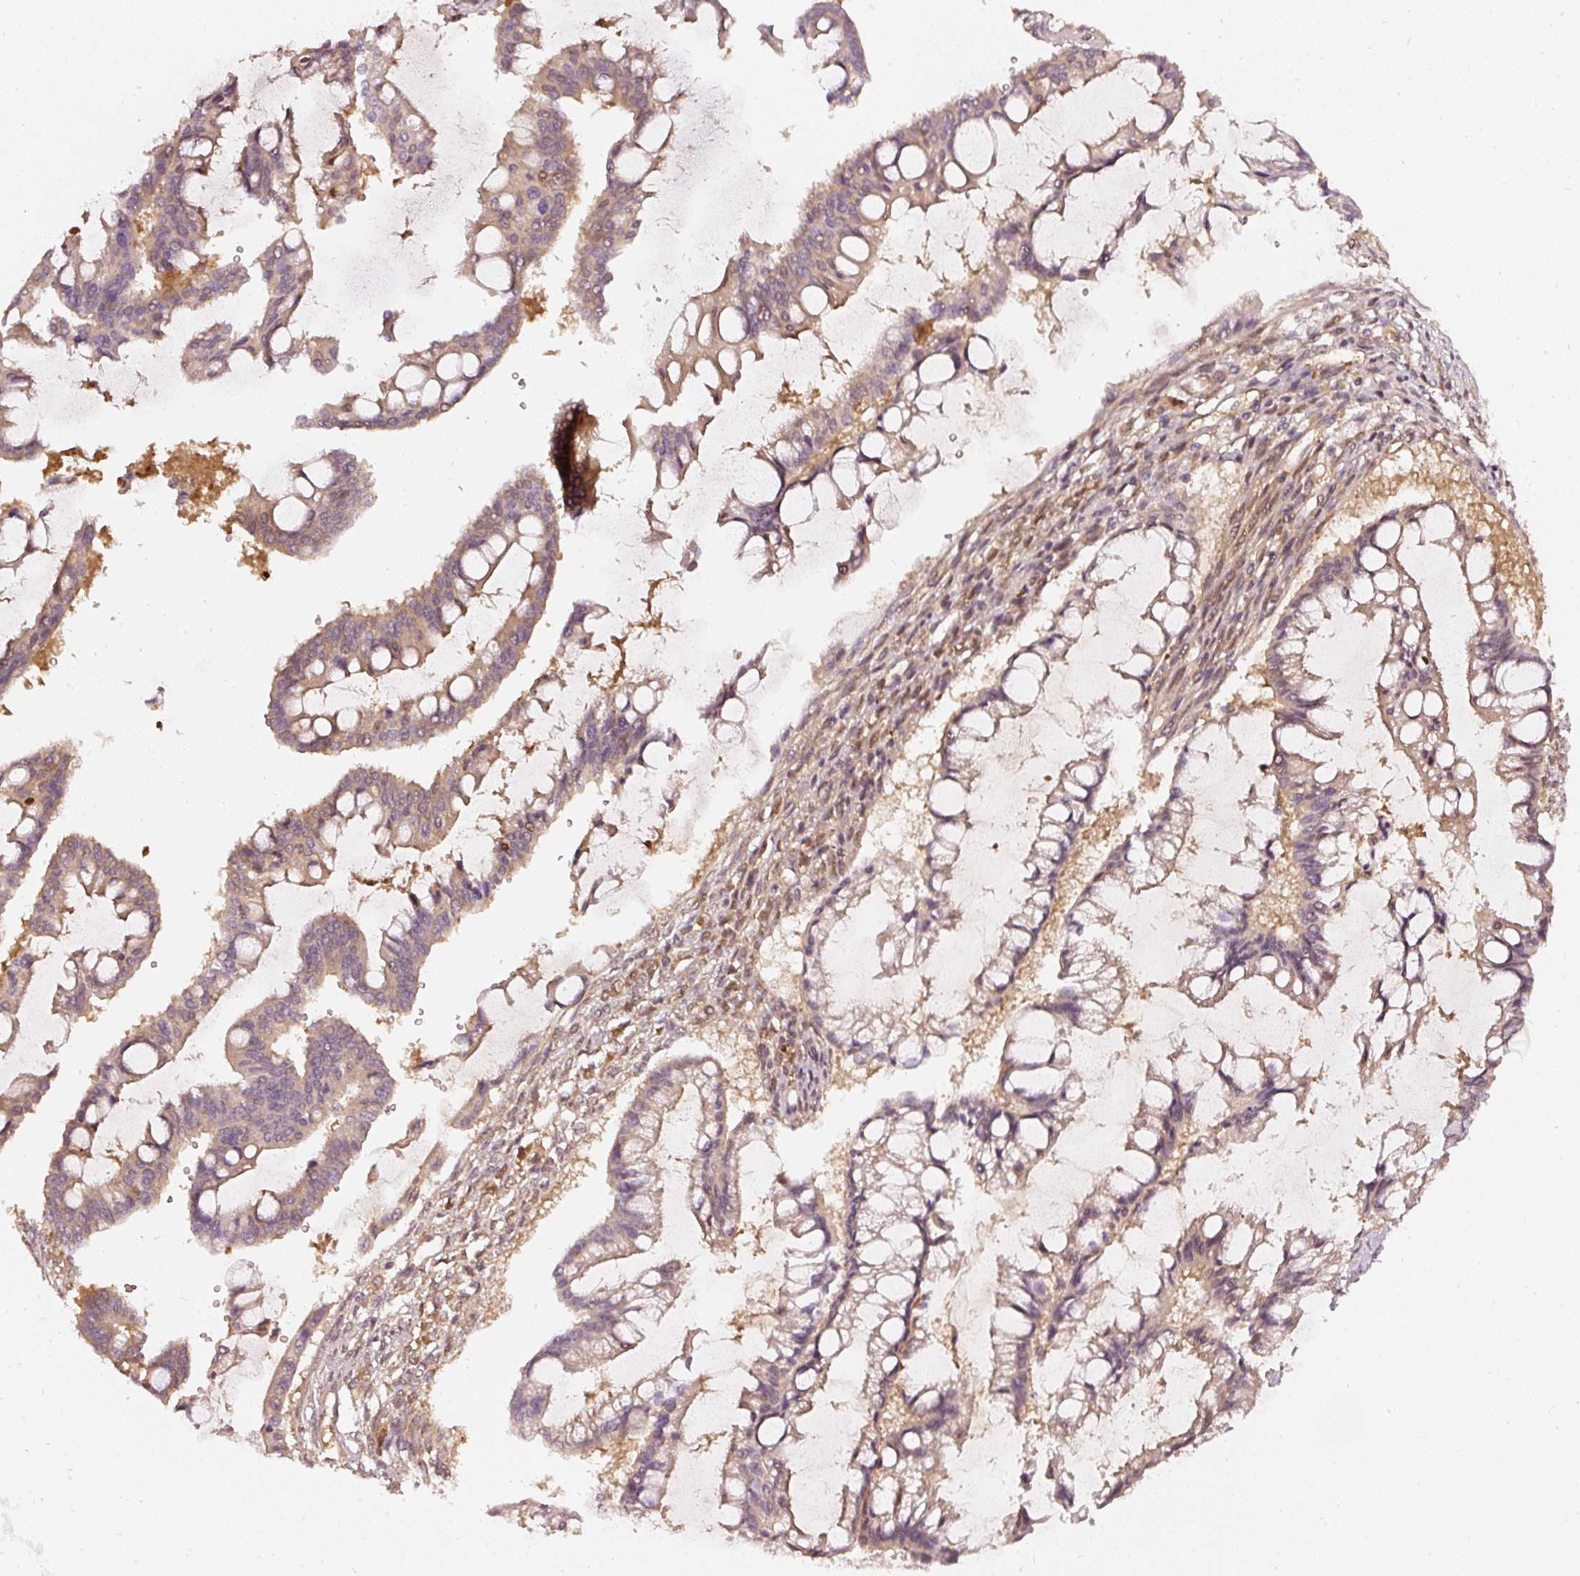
{"staining": {"intensity": "moderate", "quantity": "25%-75%", "location": "cytoplasmic/membranous"}, "tissue": "ovarian cancer", "cell_type": "Tumor cells", "image_type": "cancer", "snomed": [{"axis": "morphology", "description": "Cystadenocarcinoma, mucinous, NOS"}, {"axis": "topography", "description": "Ovary"}], "caption": "A medium amount of moderate cytoplasmic/membranous expression is present in about 25%-75% of tumor cells in ovarian mucinous cystadenocarcinoma tissue.", "gene": "ASMTL", "patient": {"sex": "female", "age": 73}}